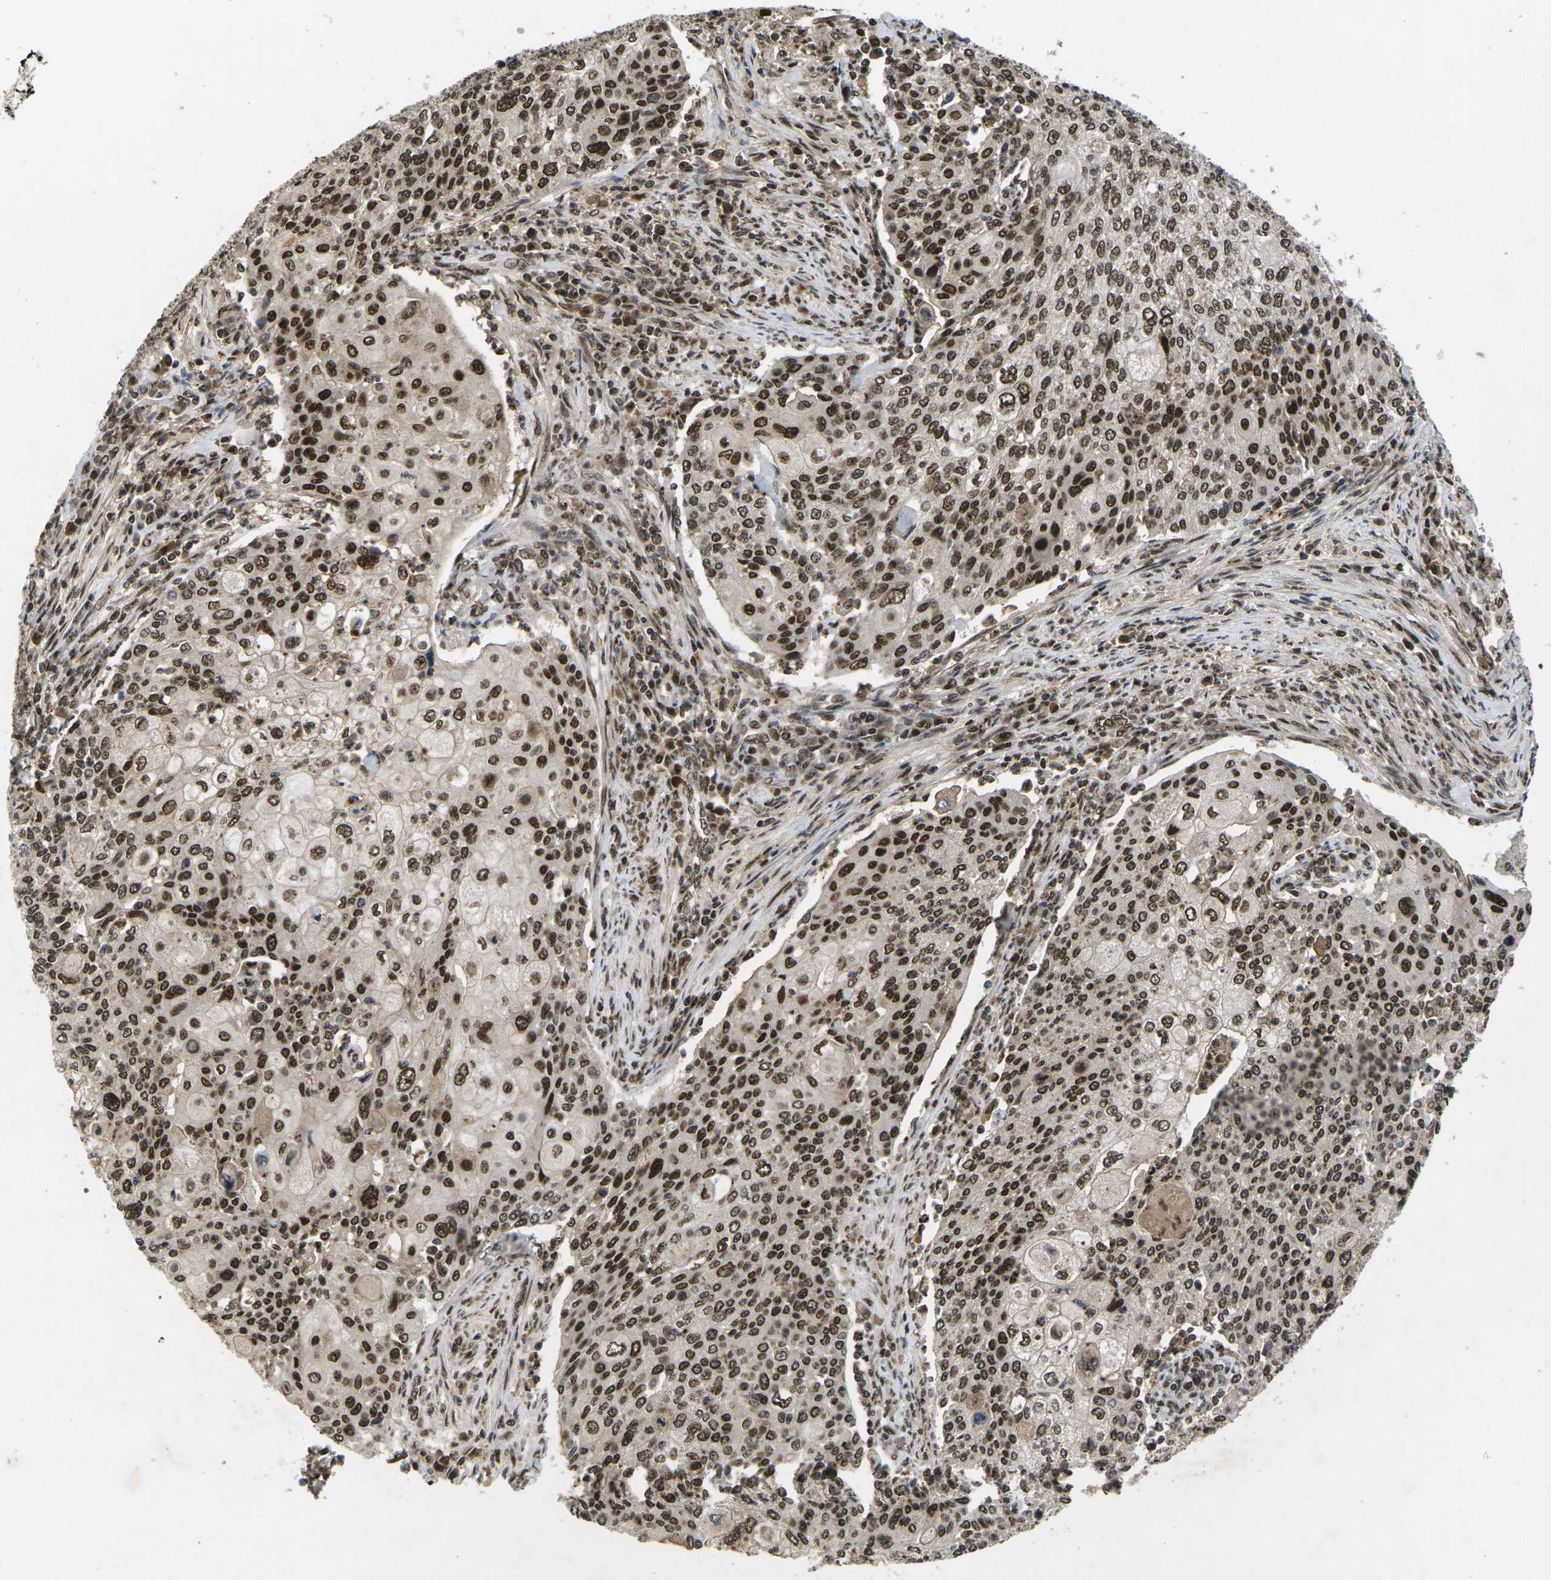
{"staining": {"intensity": "strong", "quantity": ">75%", "location": "nuclear"}, "tissue": "cervical cancer", "cell_type": "Tumor cells", "image_type": "cancer", "snomed": [{"axis": "morphology", "description": "Squamous cell carcinoma, NOS"}, {"axis": "topography", "description": "Cervix"}], "caption": "This is a micrograph of immunohistochemistry staining of cervical cancer, which shows strong positivity in the nuclear of tumor cells.", "gene": "GTF2E1", "patient": {"sex": "female", "age": 40}}